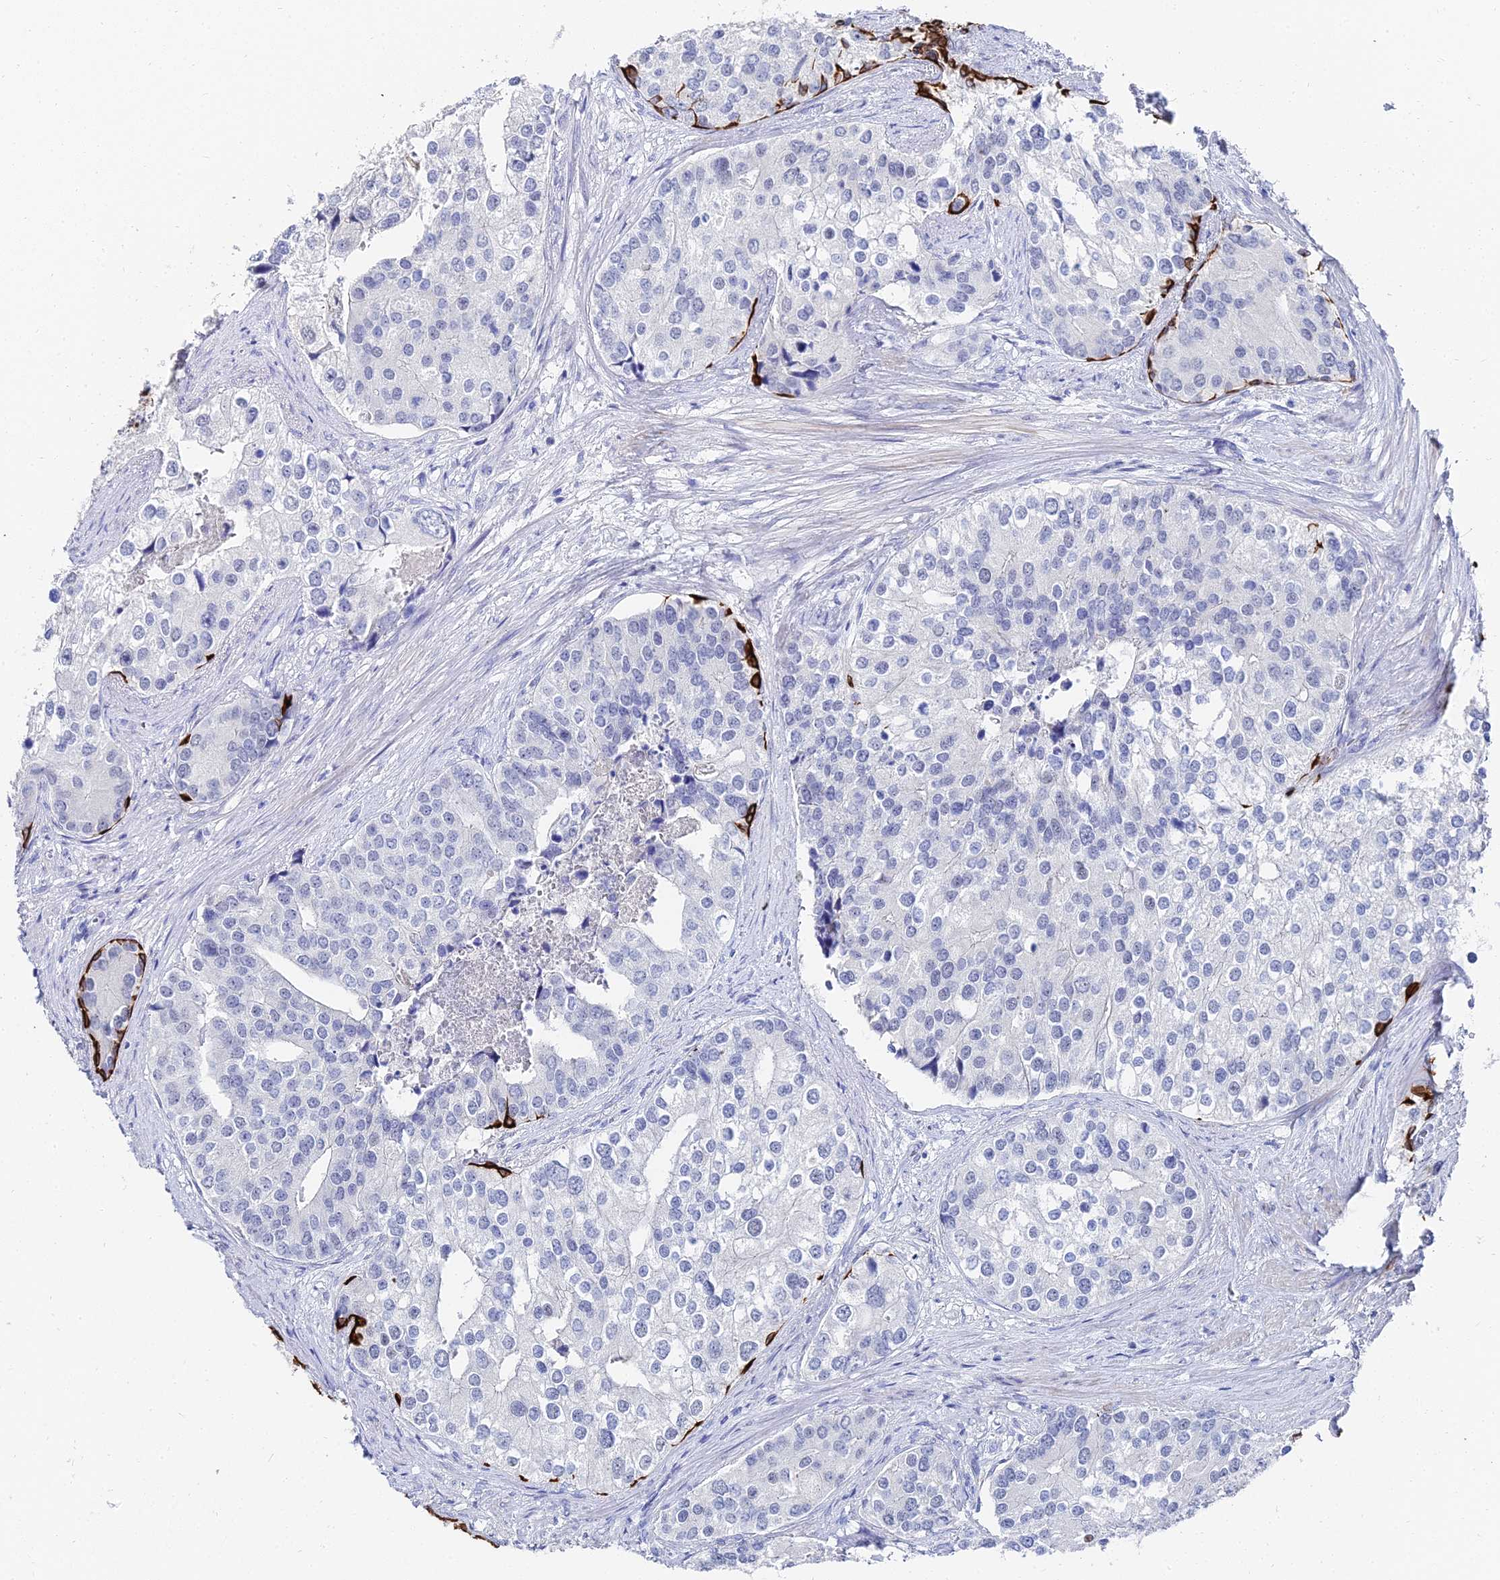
{"staining": {"intensity": "strong", "quantity": "<25%", "location": "cytoplasmic/membranous"}, "tissue": "prostate cancer", "cell_type": "Tumor cells", "image_type": "cancer", "snomed": [{"axis": "morphology", "description": "Adenocarcinoma, High grade"}, {"axis": "topography", "description": "Prostate"}], "caption": "Prostate cancer (adenocarcinoma (high-grade)) stained with DAB (3,3'-diaminobenzidine) immunohistochemistry demonstrates medium levels of strong cytoplasmic/membranous expression in about <25% of tumor cells.", "gene": "KRT17", "patient": {"sex": "male", "age": 62}}